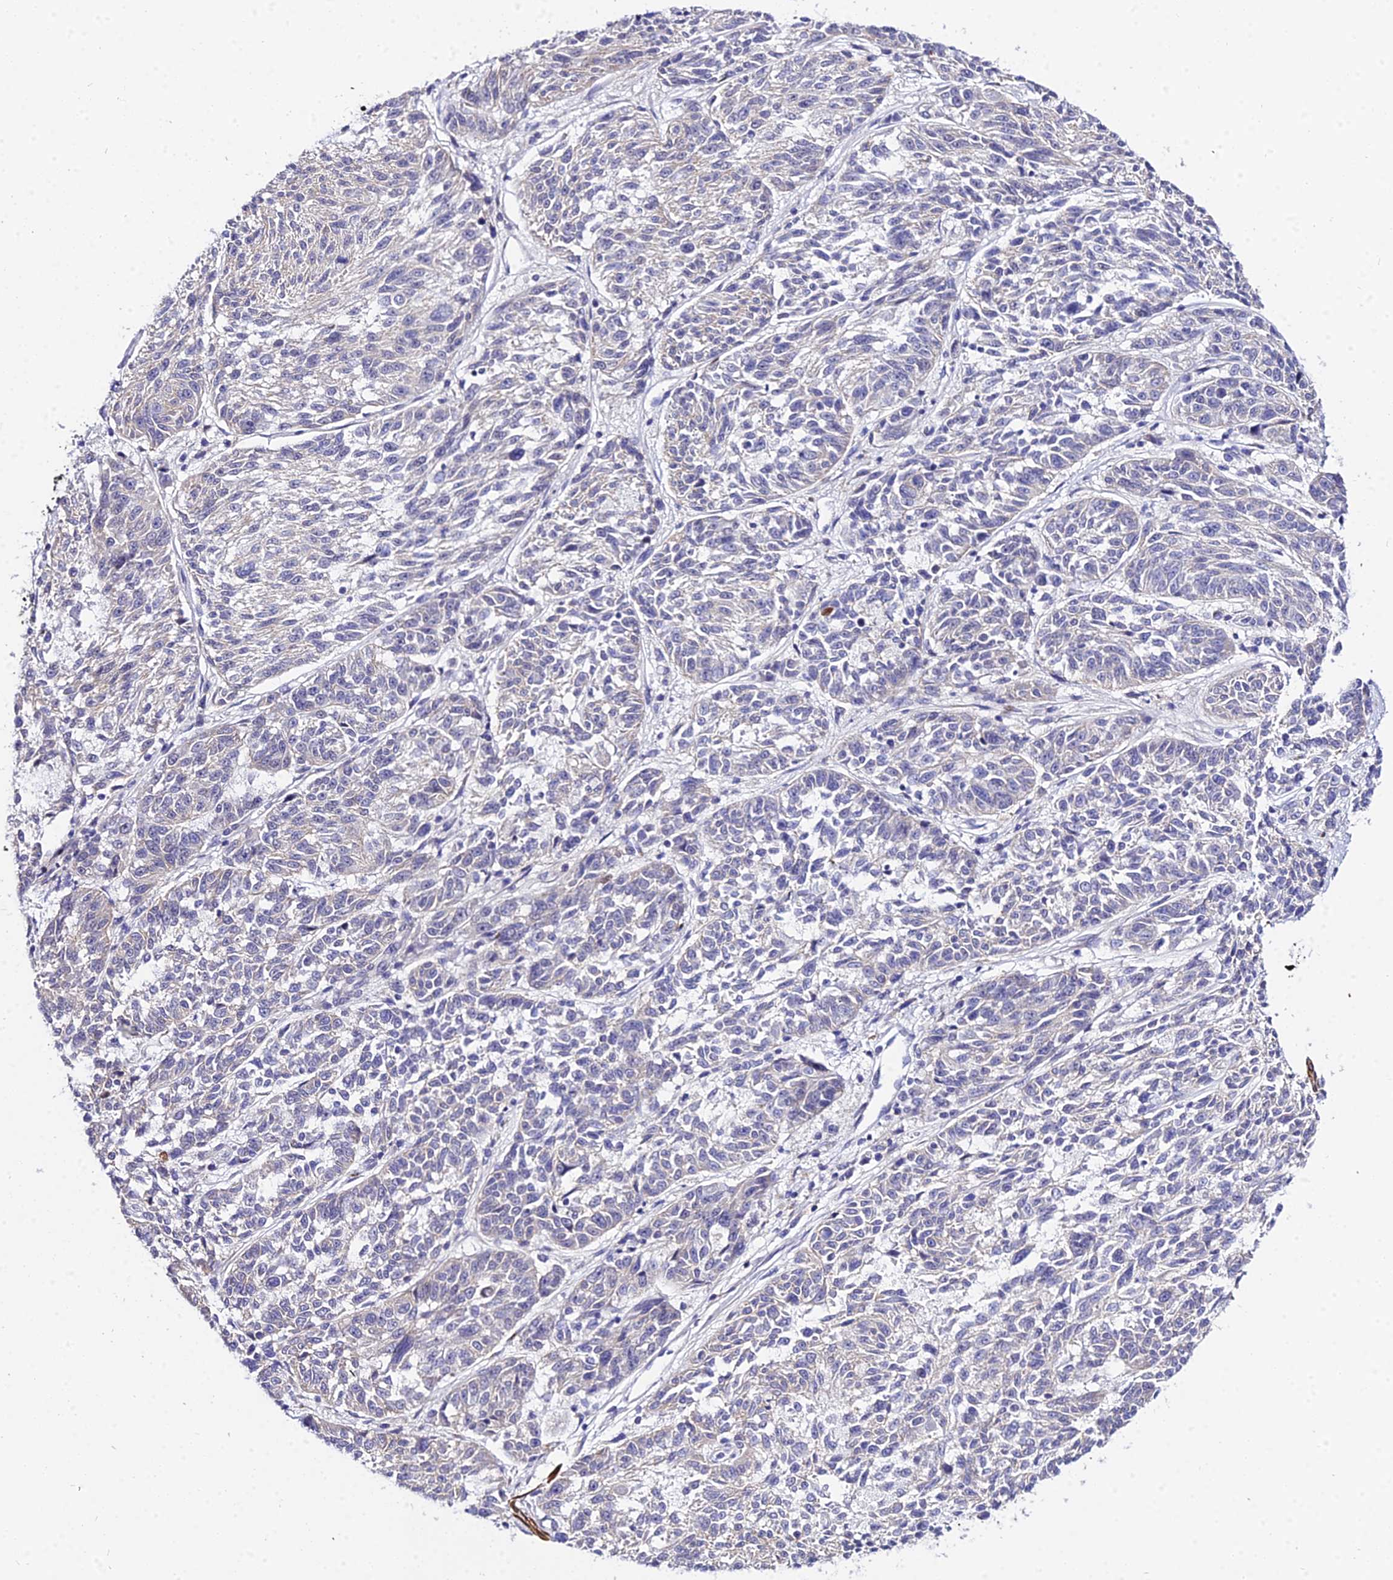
{"staining": {"intensity": "negative", "quantity": "none", "location": "none"}, "tissue": "melanoma", "cell_type": "Tumor cells", "image_type": "cancer", "snomed": [{"axis": "morphology", "description": "Malignant melanoma, NOS"}, {"axis": "topography", "description": "Skin"}], "caption": "Immunohistochemistry (IHC) photomicrograph of human malignant melanoma stained for a protein (brown), which exhibits no expression in tumor cells.", "gene": "ZNF628", "patient": {"sex": "male", "age": 53}}